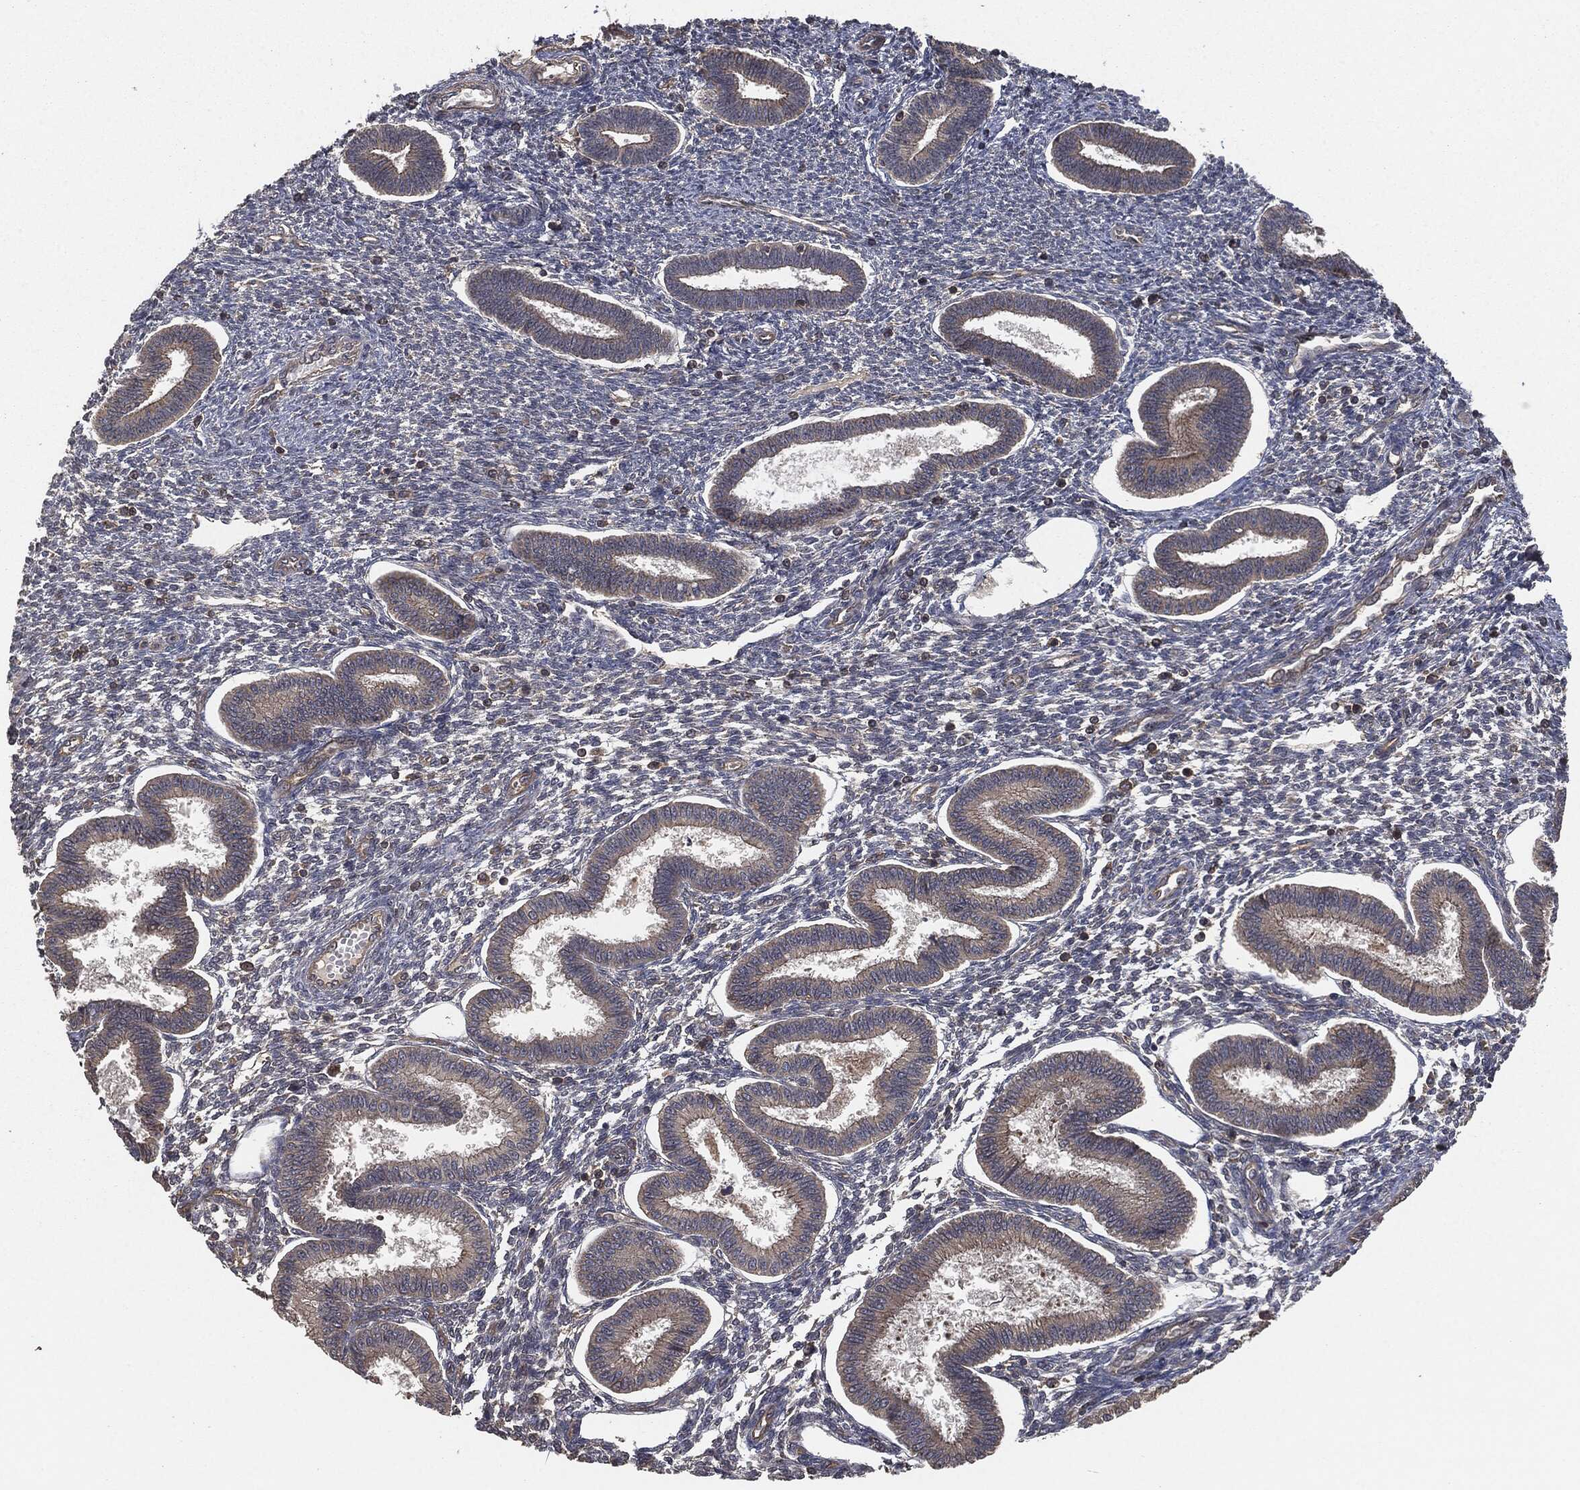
{"staining": {"intensity": "negative", "quantity": "none", "location": "none"}, "tissue": "endometrium", "cell_type": "Cells in endometrial stroma", "image_type": "normal", "snomed": [{"axis": "morphology", "description": "Normal tissue, NOS"}, {"axis": "topography", "description": "Endometrium"}], "caption": "The immunohistochemistry (IHC) histopathology image has no significant positivity in cells in endometrial stroma of endometrium. (DAB immunohistochemistry (IHC) with hematoxylin counter stain).", "gene": "ERBIN", "patient": {"sex": "female", "age": 43}}